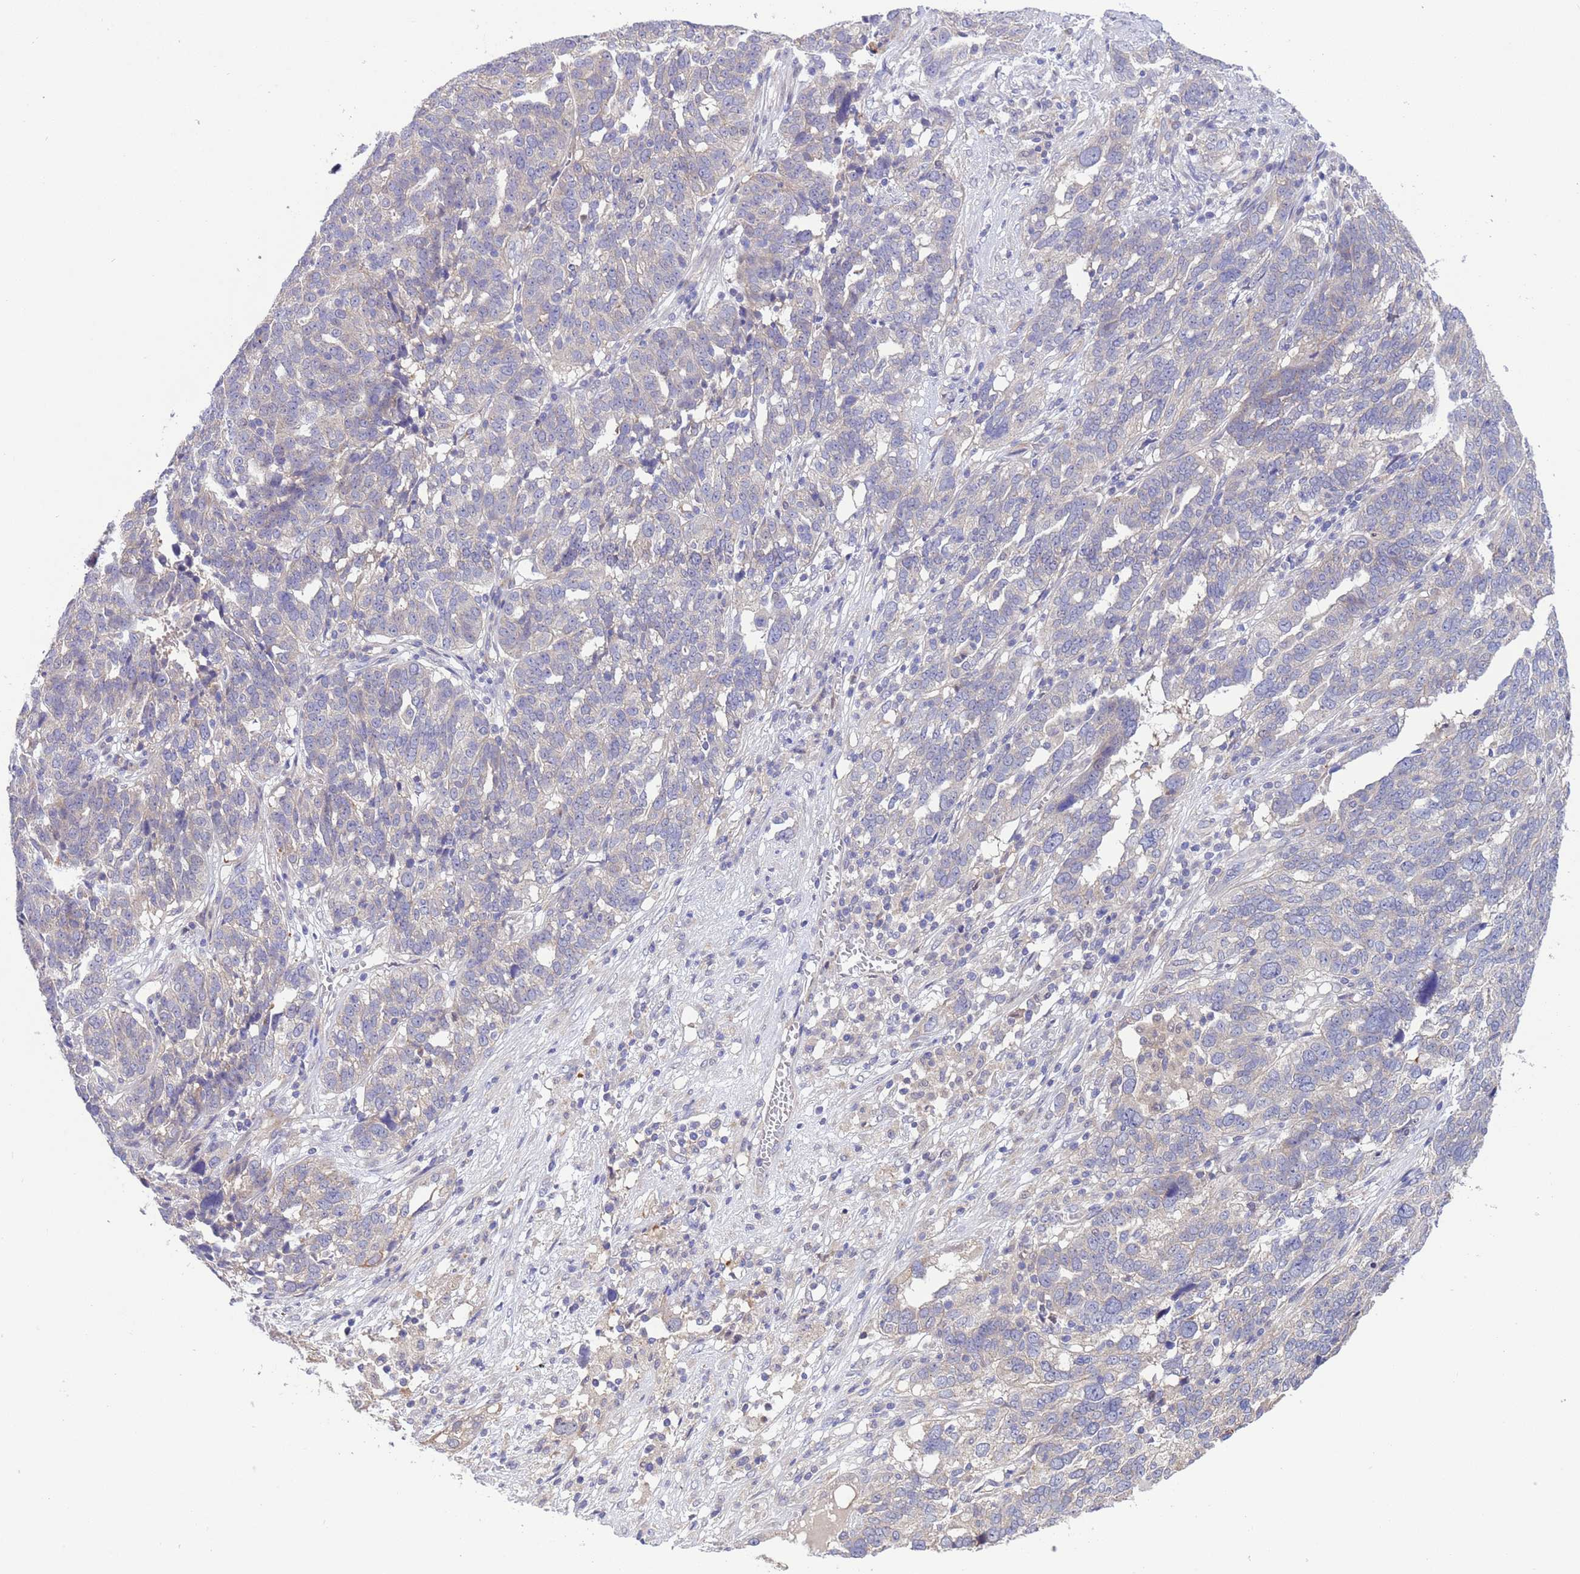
{"staining": {"intensity": "weak", "quantity": "<25%", "location": "cytoplasmic/membranous"}, "tissue": "ovarian cancer", "cell_type": "Tumor cells", "image_type": "cancer", "snomed": [{"axis": "morphology", "description": "Cystadenocarcinoma, serous, NOS"}, {"axis": "topography", "description": "Ovary"}], "caption": "There is no significant expression in tumor cells of ovarian serous cystadenocarcinoma.", "gene": "GJA10", "patient": {"sex": "female", "age": 59}}